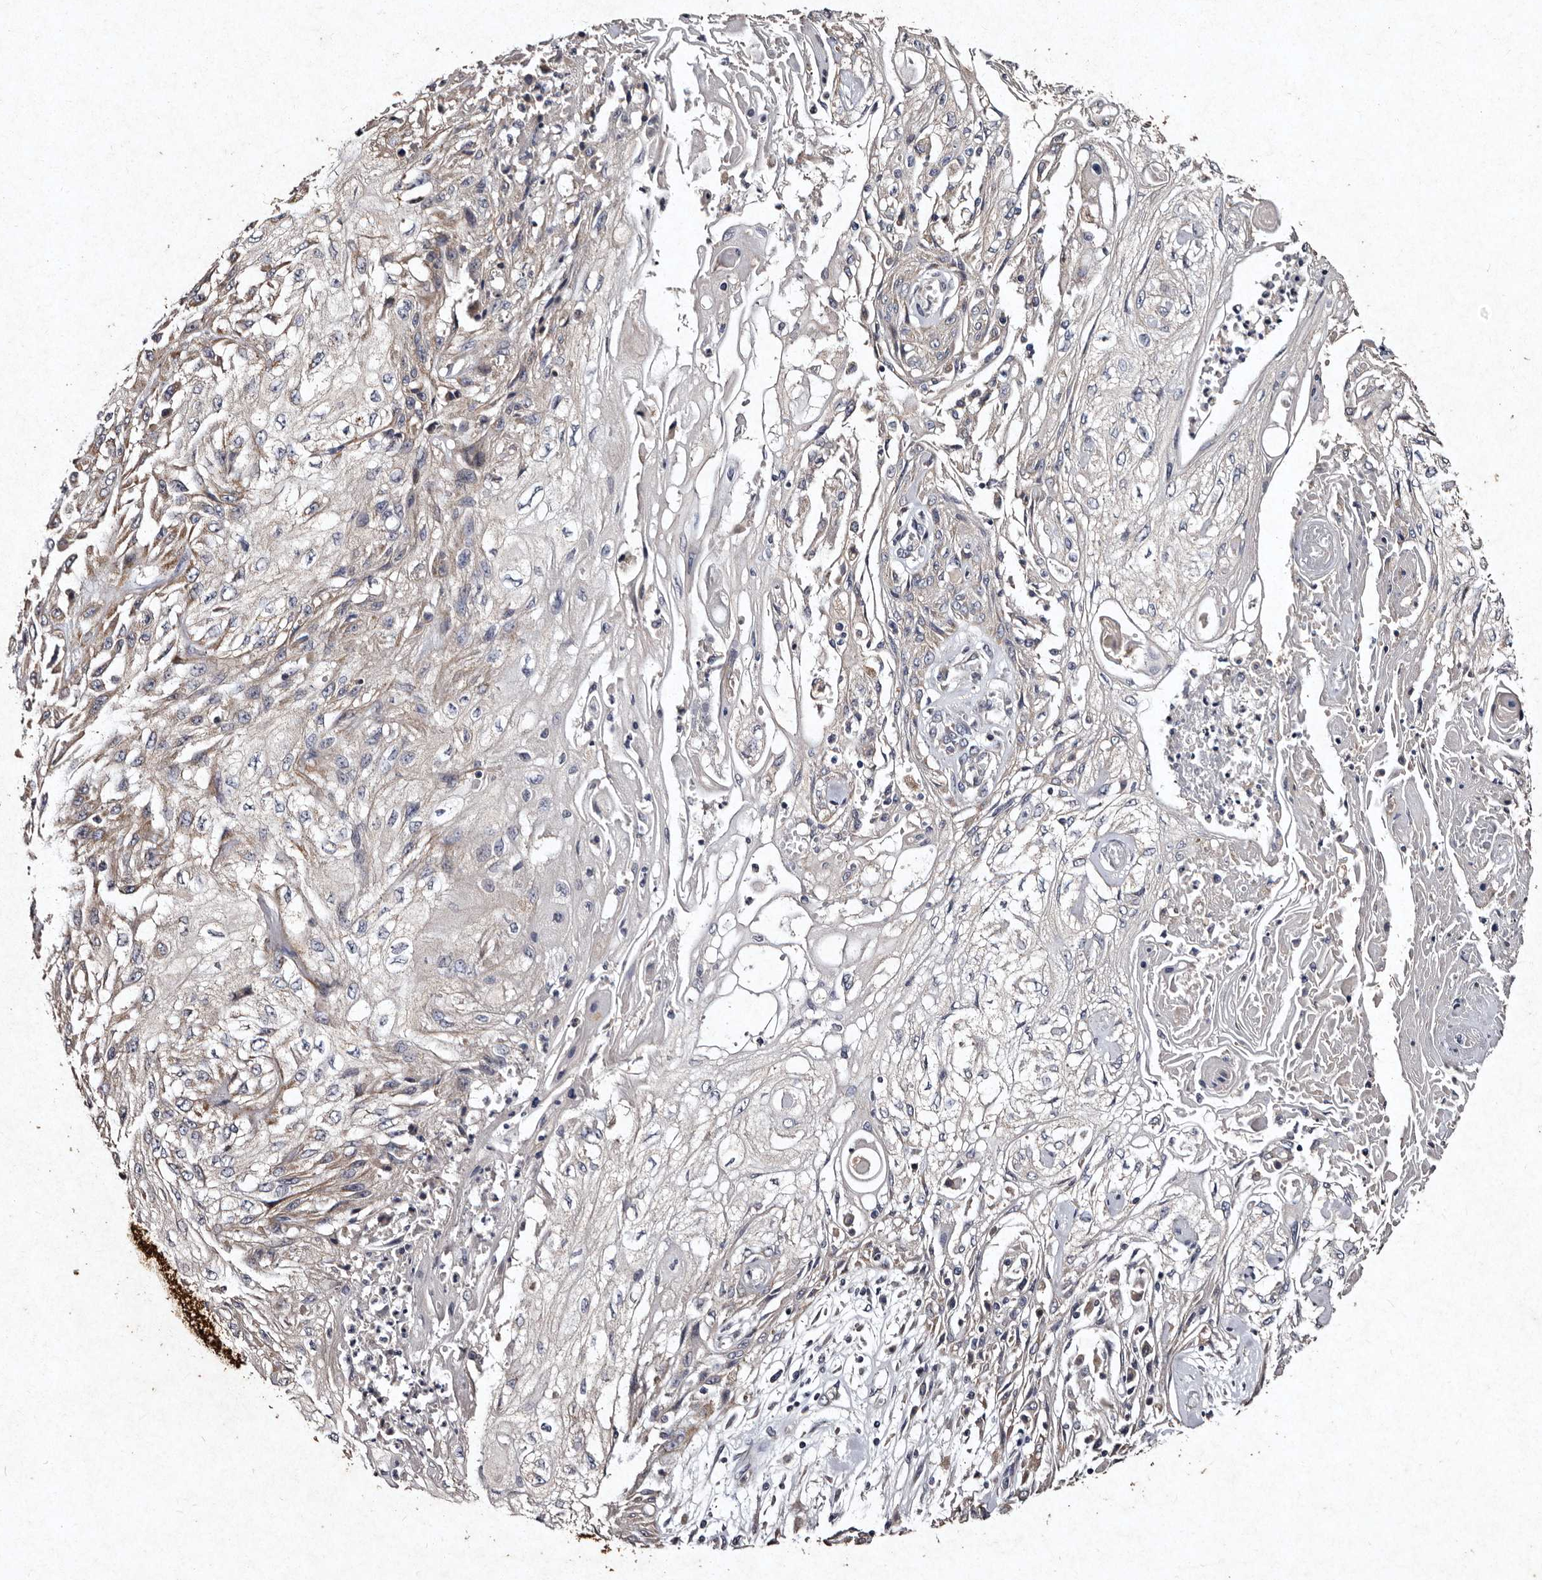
{"staining": {"intensity": "weak", "quantity": "25%-75%", "location": "cytoplasmic/membranous"}, "tissue": "skin cancer", "cell_type": "Tumor cells", "image_type": "cancer", "snomed": [{"axis": "morphology", "description": "Squamous cell carcinoma, NOS"}, {"axis": "morphology", "description": "Squamous cell carcinoma, metastatic, NOS"}, {"axis": "topography", "description": "Skin"}, {"axis": "topography", "description": "Lymph node"}], "caption": "Skin cancer stained with immunohistochemistry (IHC) displays weak cytoplasmic/membranous staining in approximately 25%-75% of tumor cells.", "gene": "TFB1M", "patient": {"sex": "male", "age": 75}}